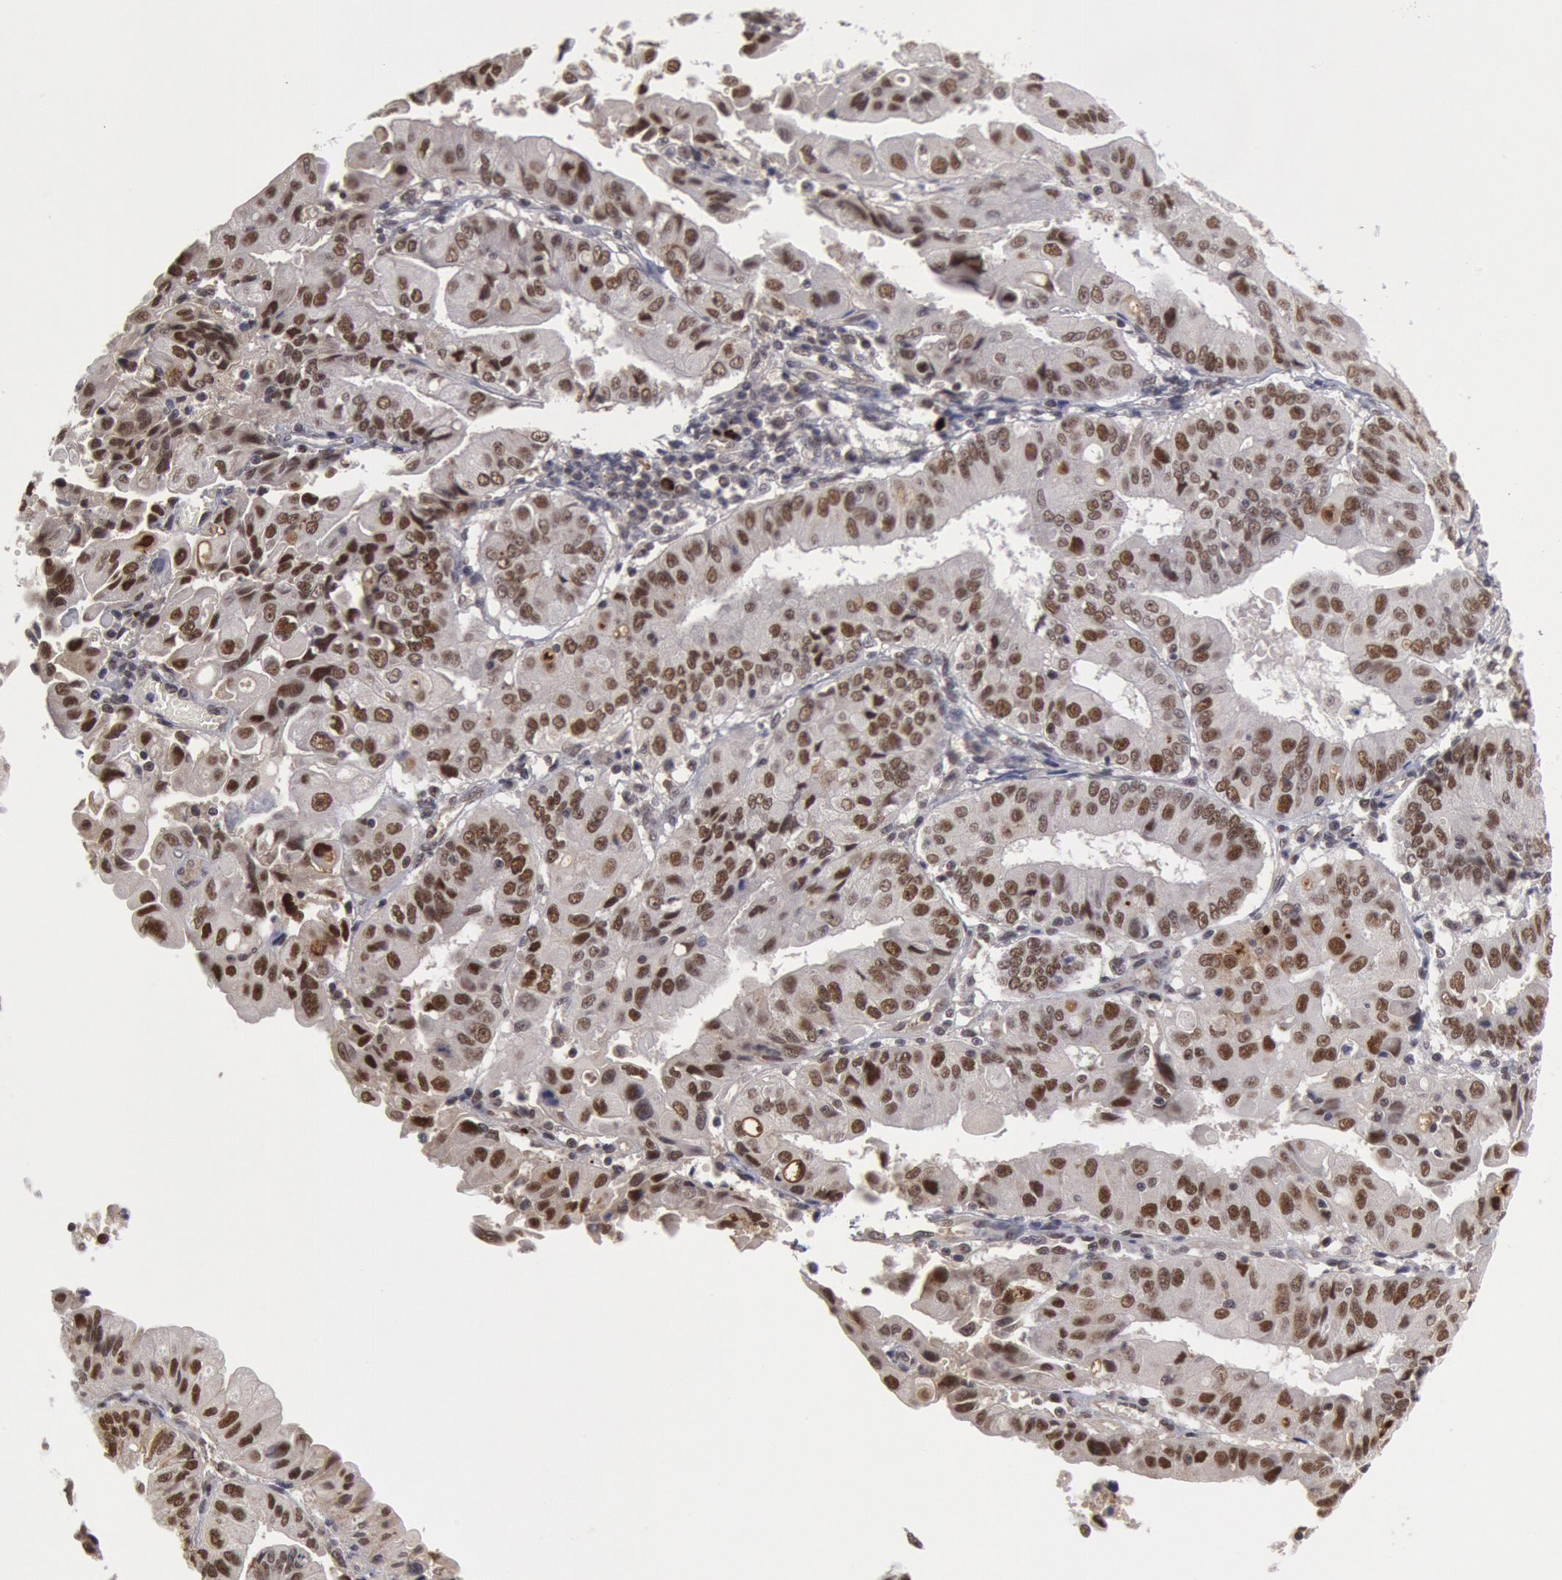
{"staining": {"intensity": "moderate", "quantity": "25%-75%", "location": "nuclear"}, "tissue": "endometrial cancer", "cell_type": "Tumor cells", "image_type": "cancer", "snomed": [{"axis": "morphology", "description": "Adenocarcinoma, NOS"}, {"axis": "topography", "description": "Endometrium"}], "caption": "An image of endometrial adenocarcinoma stained for a protein displays moderate nuclear brown staining in tumor cells.", "gene": "PPP4R3B", "patient": {"sex": "female", "age": 75}}